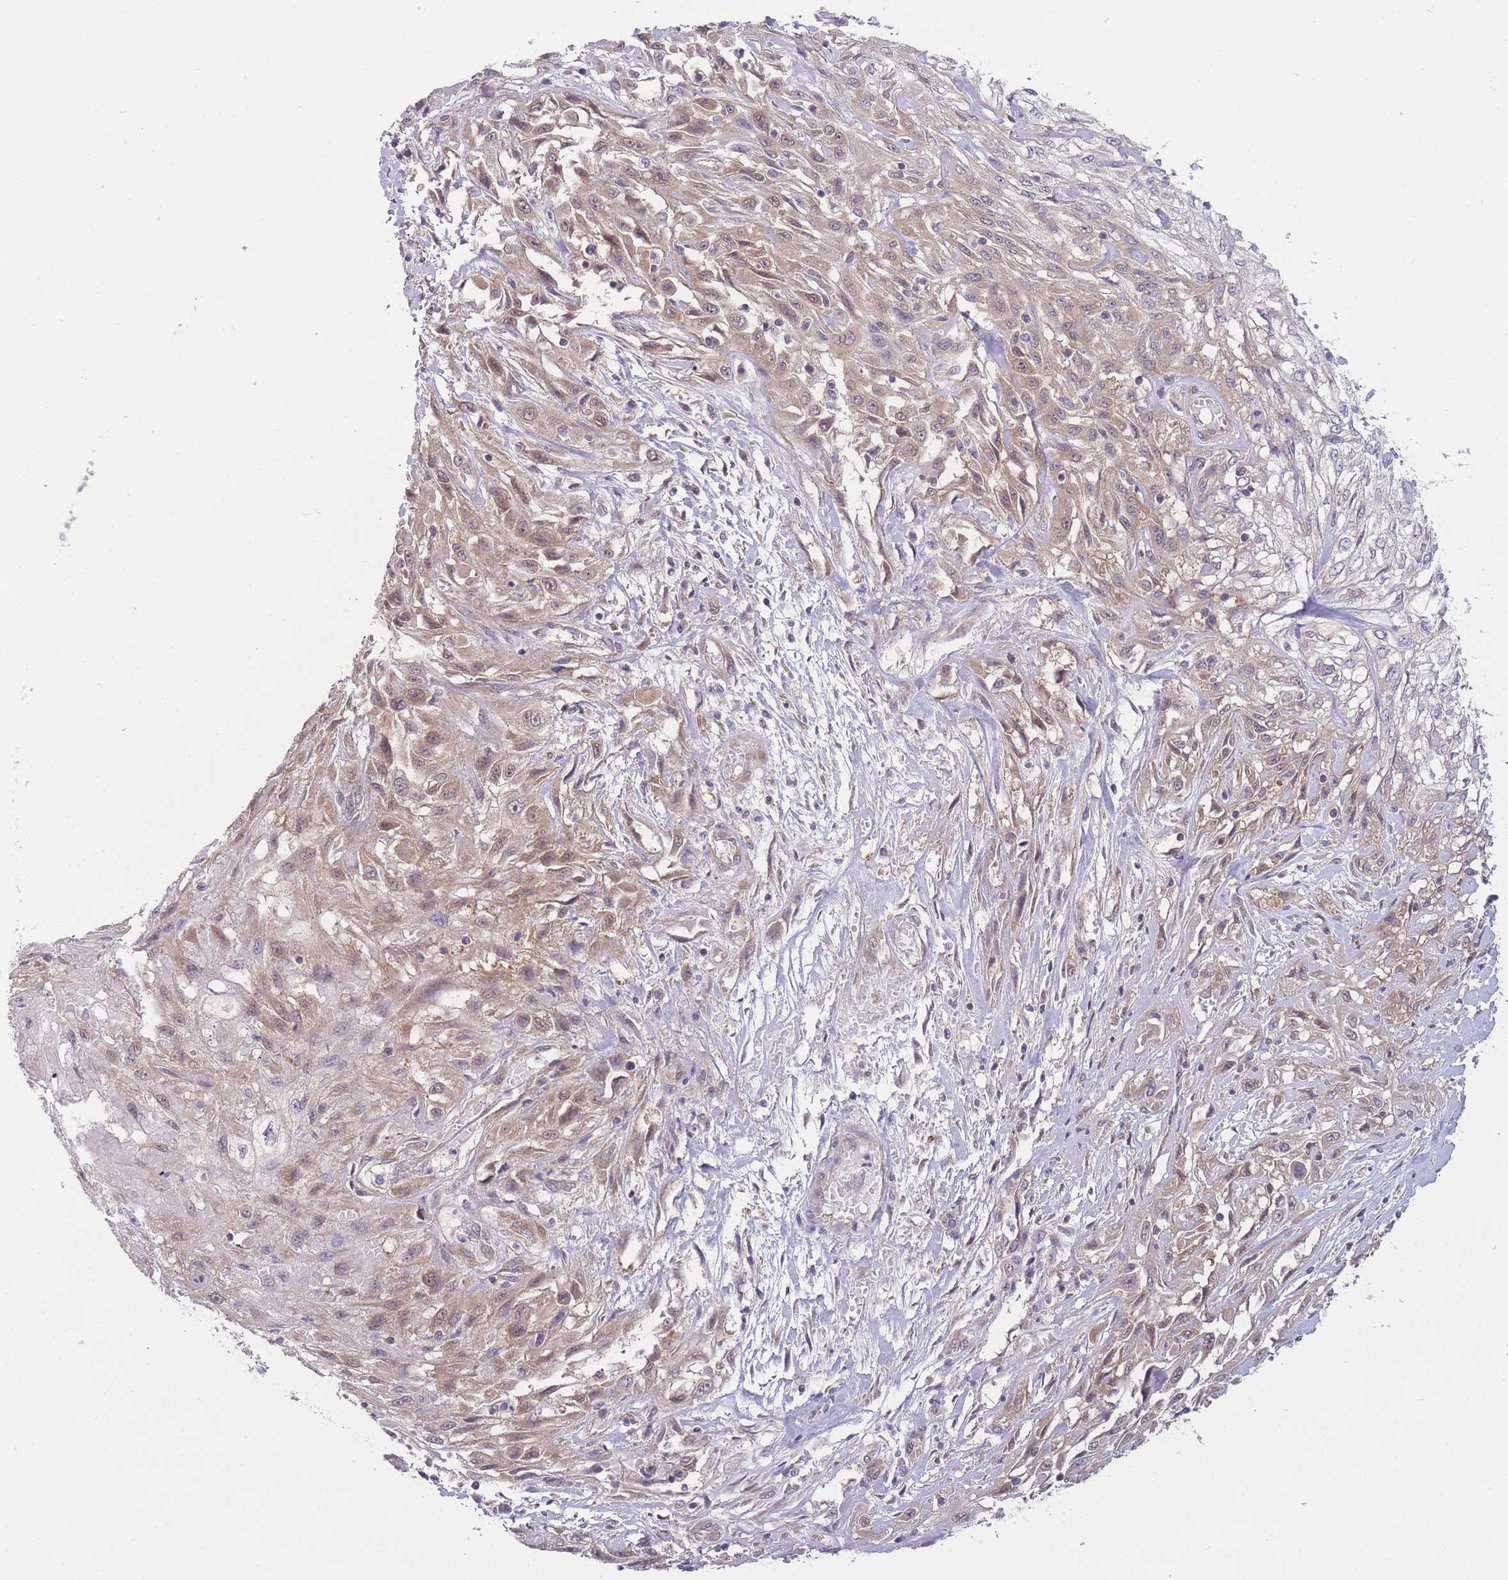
{"staining": {"intensity": "weak", "quantity": "25%-75%", "location": "cytoplasmic/membranous"}, "tissue": "skin cancer", "cell_type": "Tumor cells", "image_type": "cancer", "snomed": [{"axis": "morphology", "description": "Squamous cell carcinoma, NOS"}, {"axis": "morphology", "description": "Squamous cell carcinoma, metastatic, NOS"}, {"axis": "topography", "description": "Skin"}, {"axis": "topography", "description": "Lymph node"}], "caption": "Skin metastatic squamous cell carcinoma stained with a protein marker displays weak staining in tumor cells.", "gene": "PFDN6", "patient": {"sex": "male", "age": 75}}